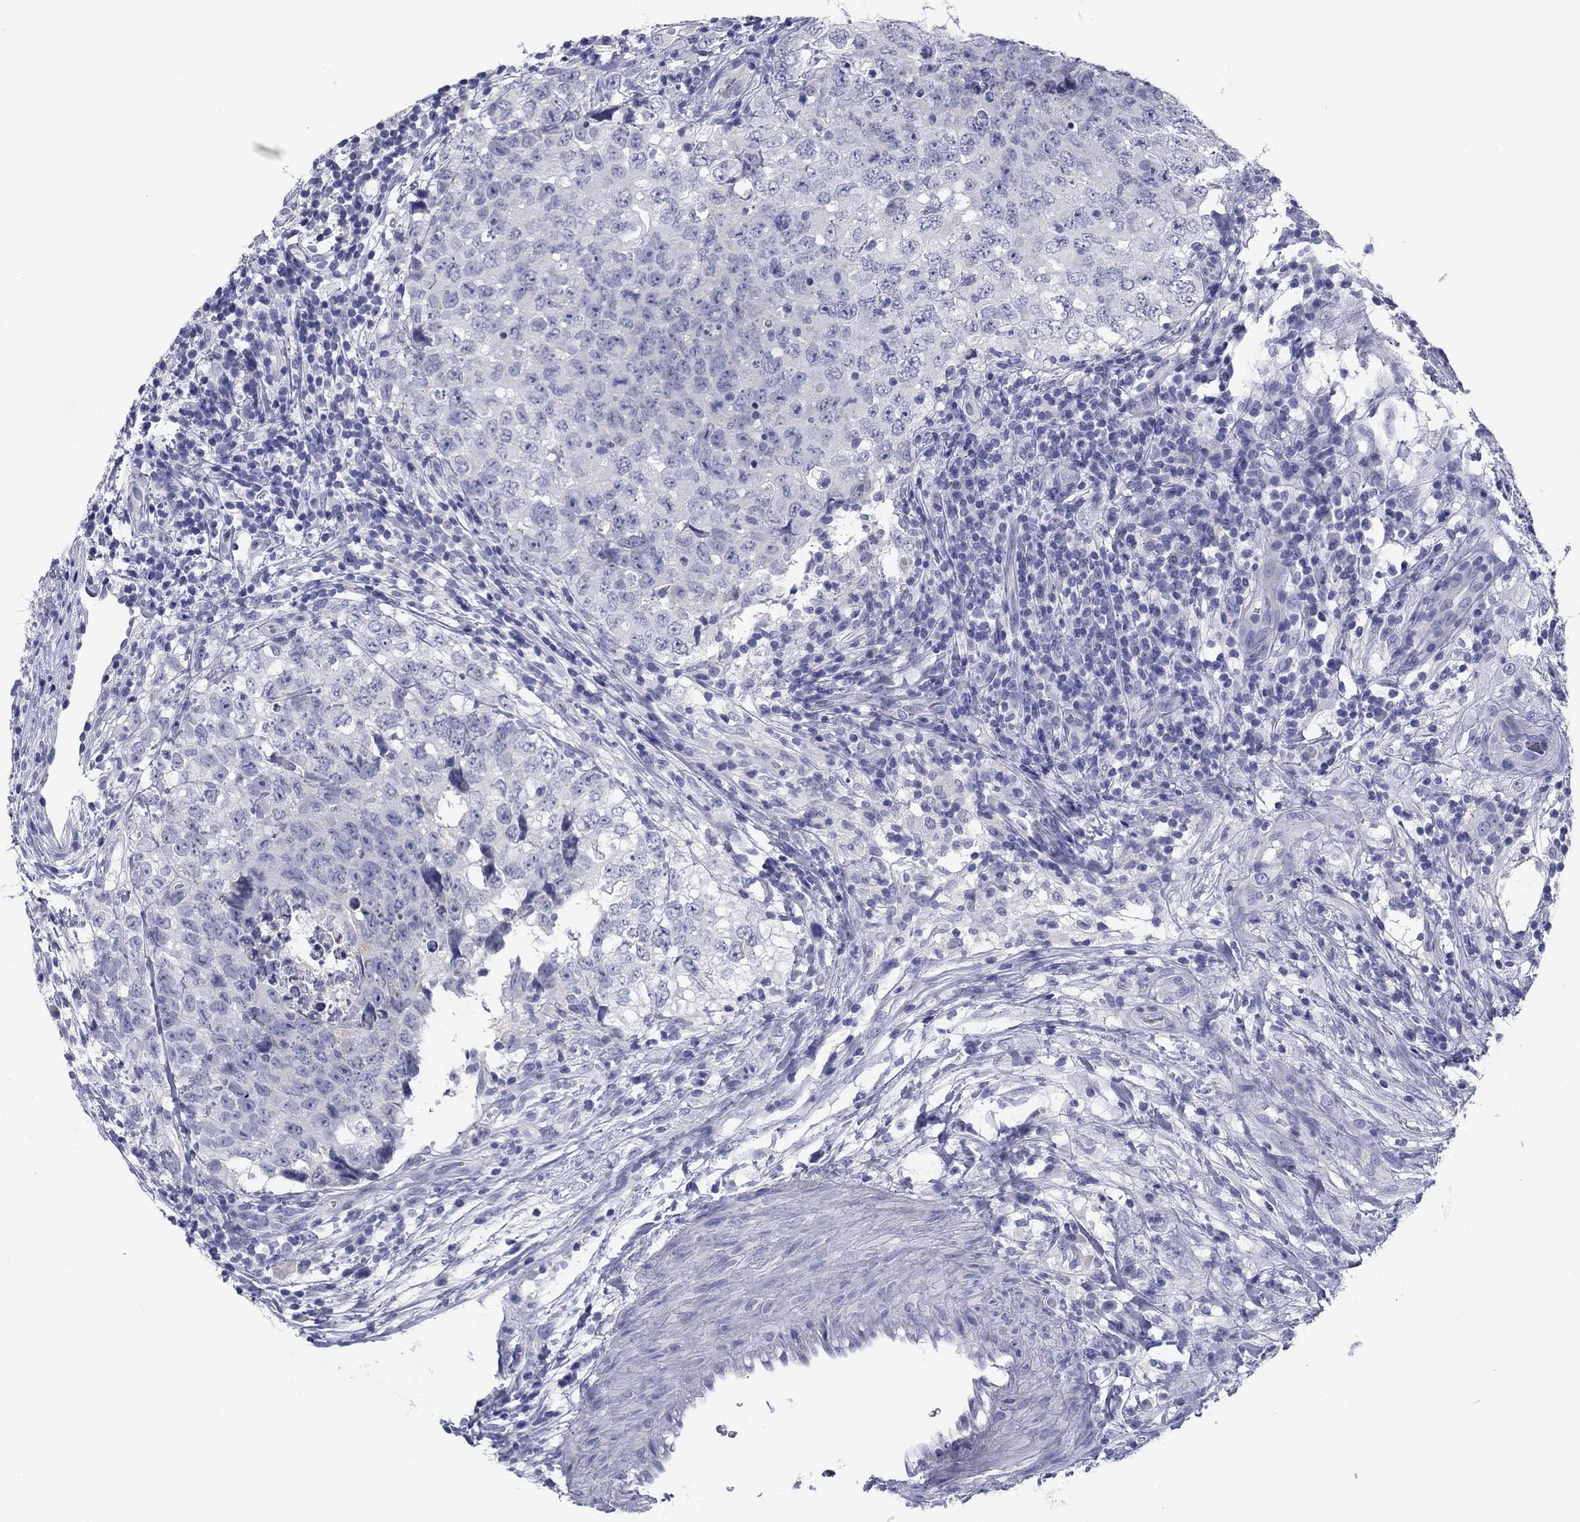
{"staining": {"intensity": "negative", "quantity": "none", "location": "none"}, "tissue": "testis cancer", "cell_type": "Tumor cells", "image_type": "cancer", "snomed": [{"axis": "morphology", "description": "Seminoma, NOS"}, {"axis": "topography", "description": "Testis"}], "caption": "Immunohistochemistry (IHC) histopathology image of neoplastic tissue: human testis seminoma stained with DAB displays no significant protein expression in tumor cells.", "gene": "KCNH1", "patient": {"sex": "male", "age": 34}}